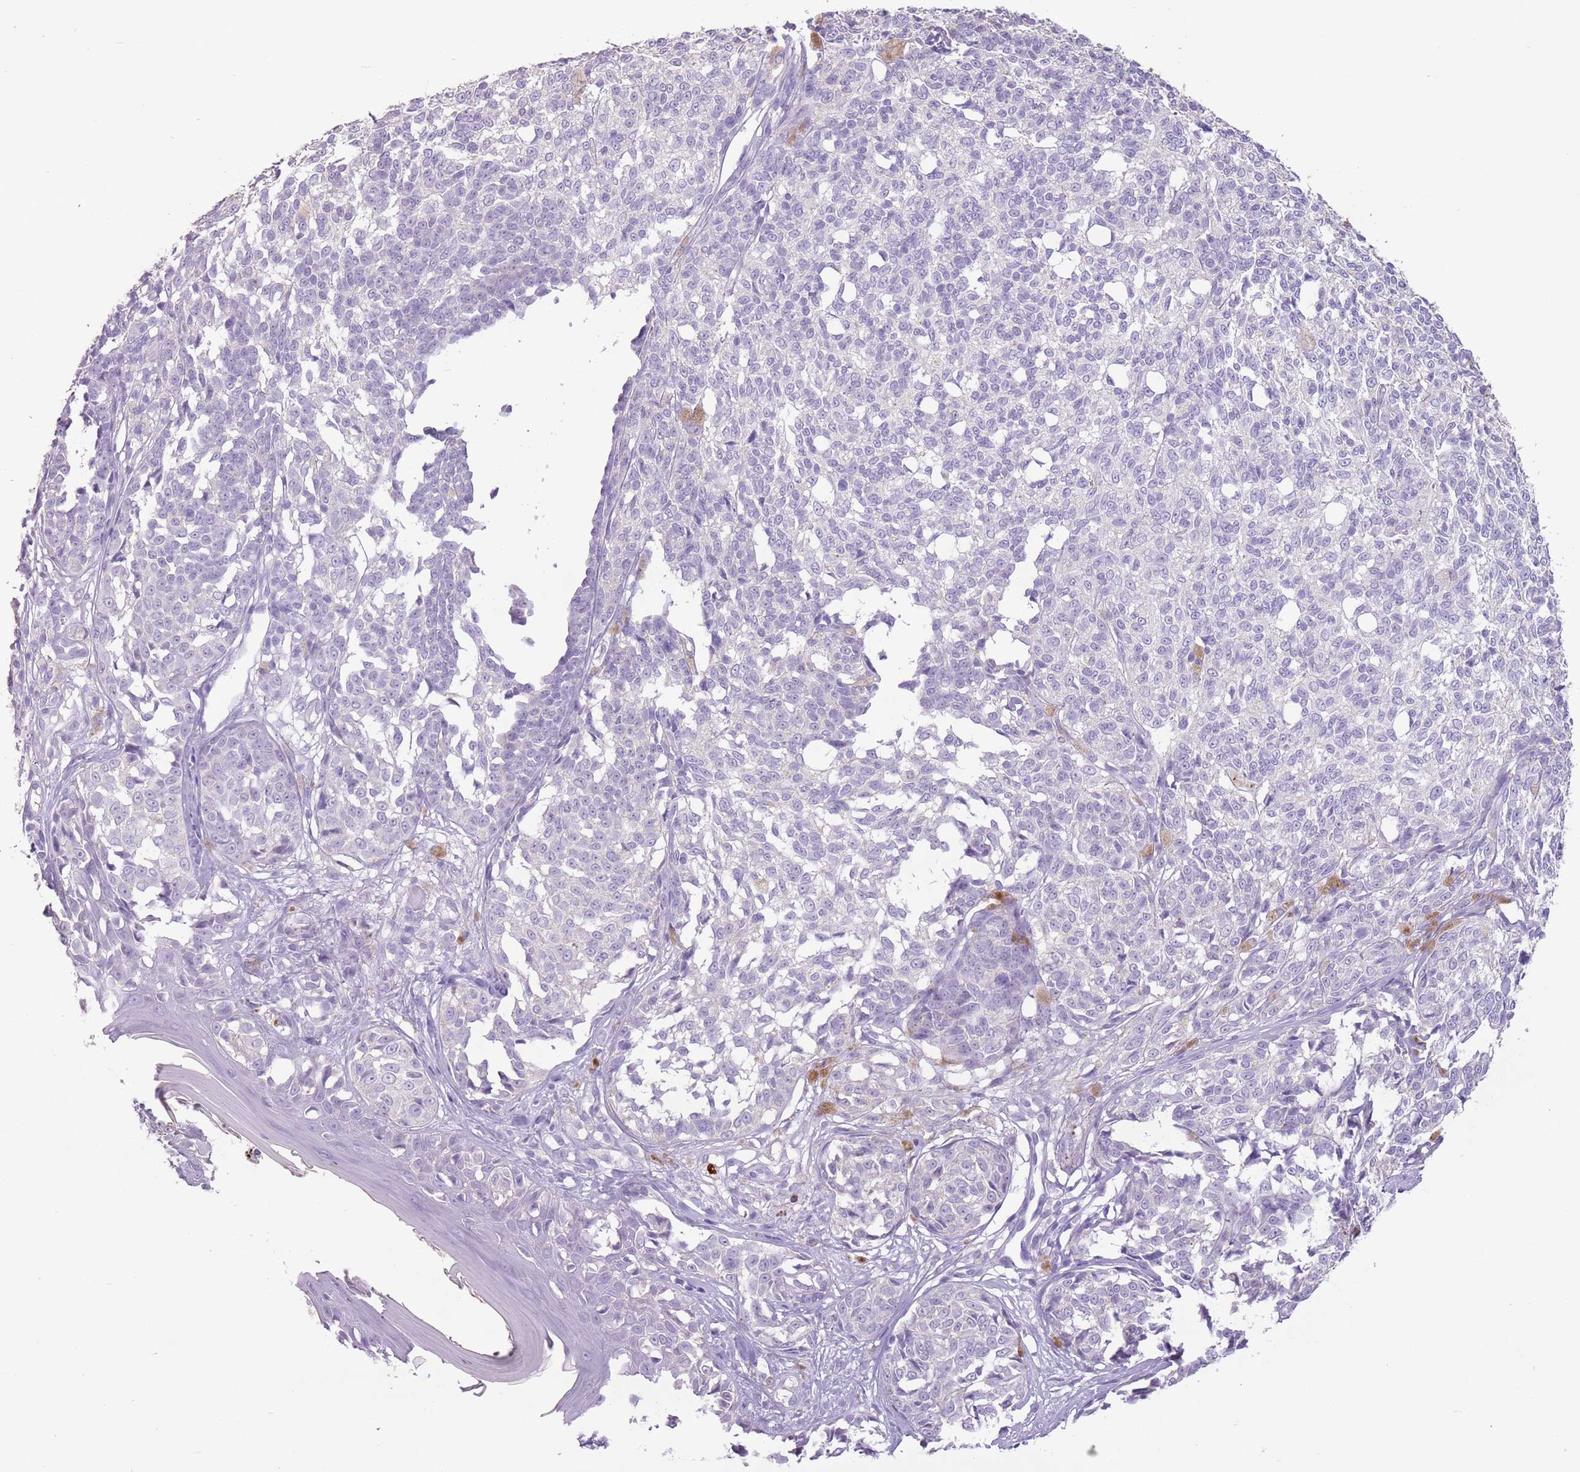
{"staining": {"intensity": "negative", "quantity": "none", "location": "none"}, "tissue": "melanoma", "cell_type": "Tumor cells", "image_type": "cancer", "snomed": [{"axis": "morphology", "description": "Malignant melanoma, NOS"}, {"axis": "topography", "description": "Skin of upper extremity"}], "caption": "Immunohistochemistry photomicrograph of malignant melanoma stained for a protein (brown), which reveals no positivity in tumor cells.", "gene": "CELF6", "patient": {"sex": "male", "age": 40}}